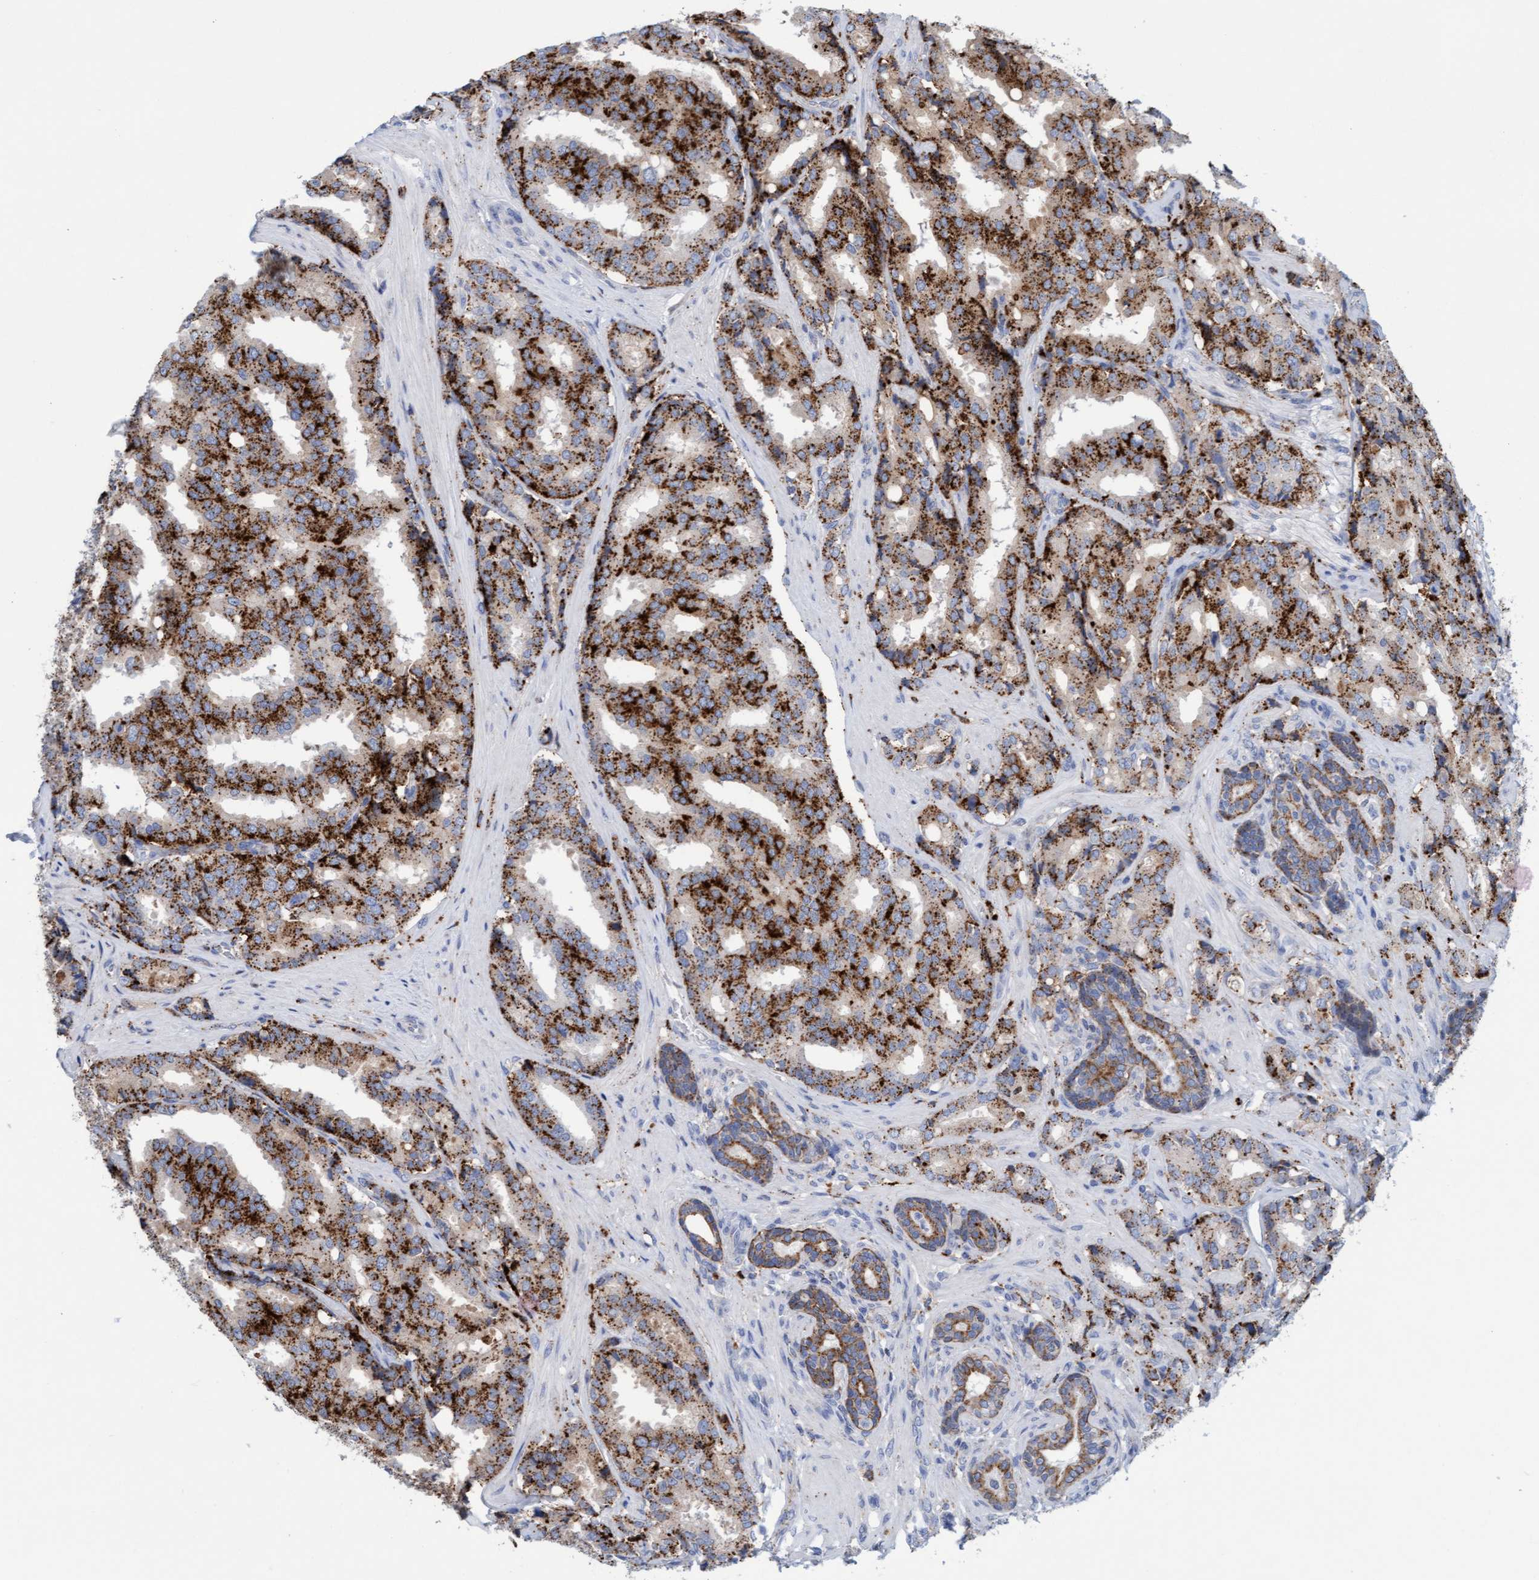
{"staining": {"intensity": "strong", "quantity": ">75%", "location": "cytoplasmic/membranous"}, "tissue": "prostate cancer", "cell_type": "Tumor cells", "image_type": "cancer", "snomed": [{"axis": "morphology", "description": "Adenocarcinoma, High grade"}, {"axis": "topography", "description": "Prostate"}], "caption": "DAB (3,3'-diaminobenzidine) immunohistochemical staining of prostate cancer shows strong cytoplasmic/membranous protein positivity in about >75% of tumor cells.", "gene": "SGSH", "patient": {"sex": "male", "age": 50}}